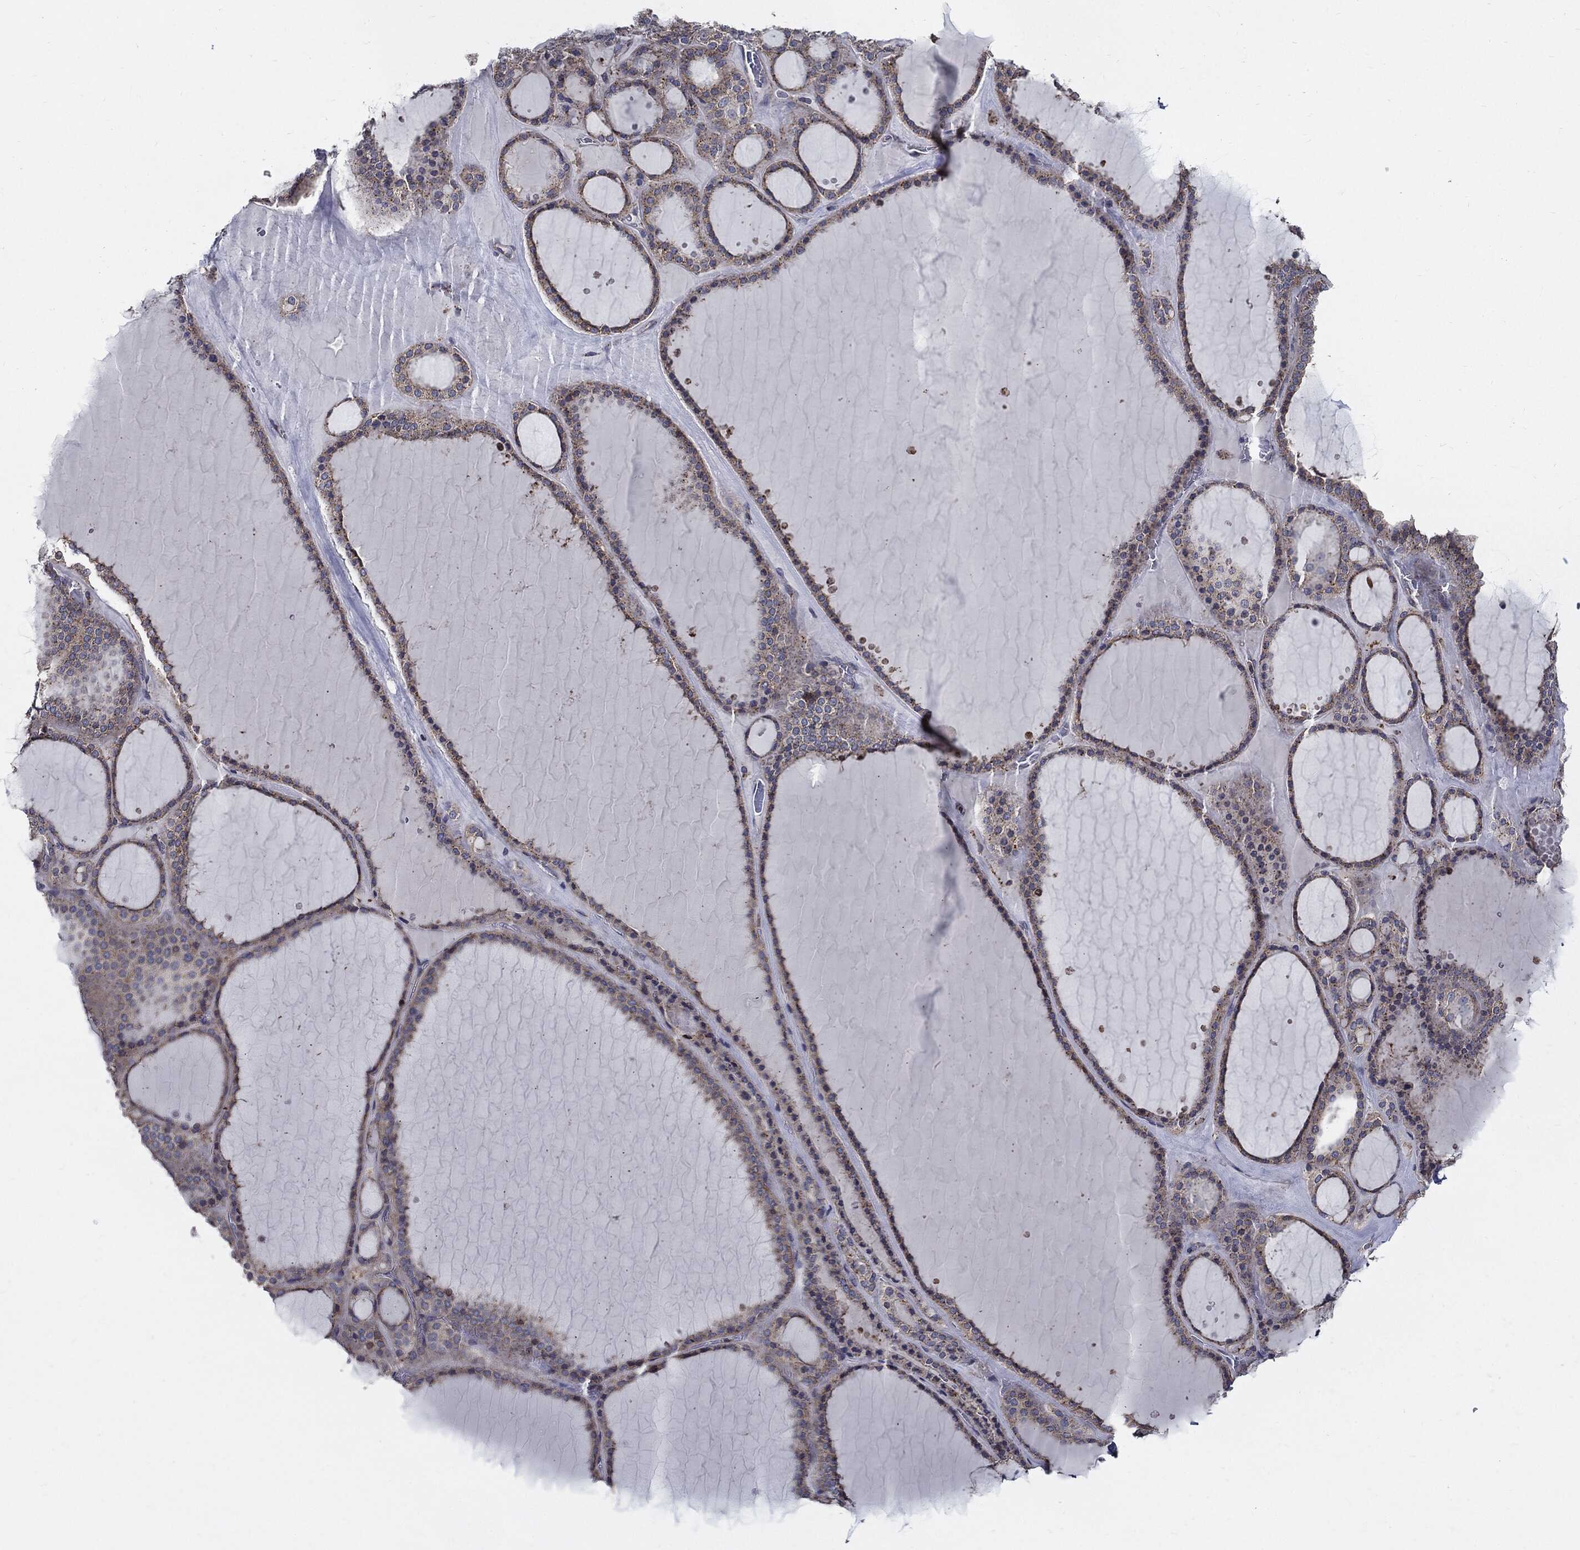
{"staining": {"intensity": "weak", "quantity": "25%-75%", "location": "cytoplasmic/membranous"}, "tissue": "thyroid gland", "cell_type": "Glandular cells", "image_type": "normal", "snomed": [{"axis": "morphology", "description": "Normal tissue, NOS"}, {"axis": "topography", "description": "Thyroid gland"}], "caption": "Normal thyroid gland demonstrates weak cytoplasmic/membranous expression in approximately 25%-75% of glandular cells, visualized by immunohistochemistry. The staining was performed using DAB (3,3'-diaminobenzidine), with brown indicating positive protein expression. Nuclei are stained blue with hematoxylin.", "gene": "PDCD6IP", "patient": {"sex": "male", "age": 63}}